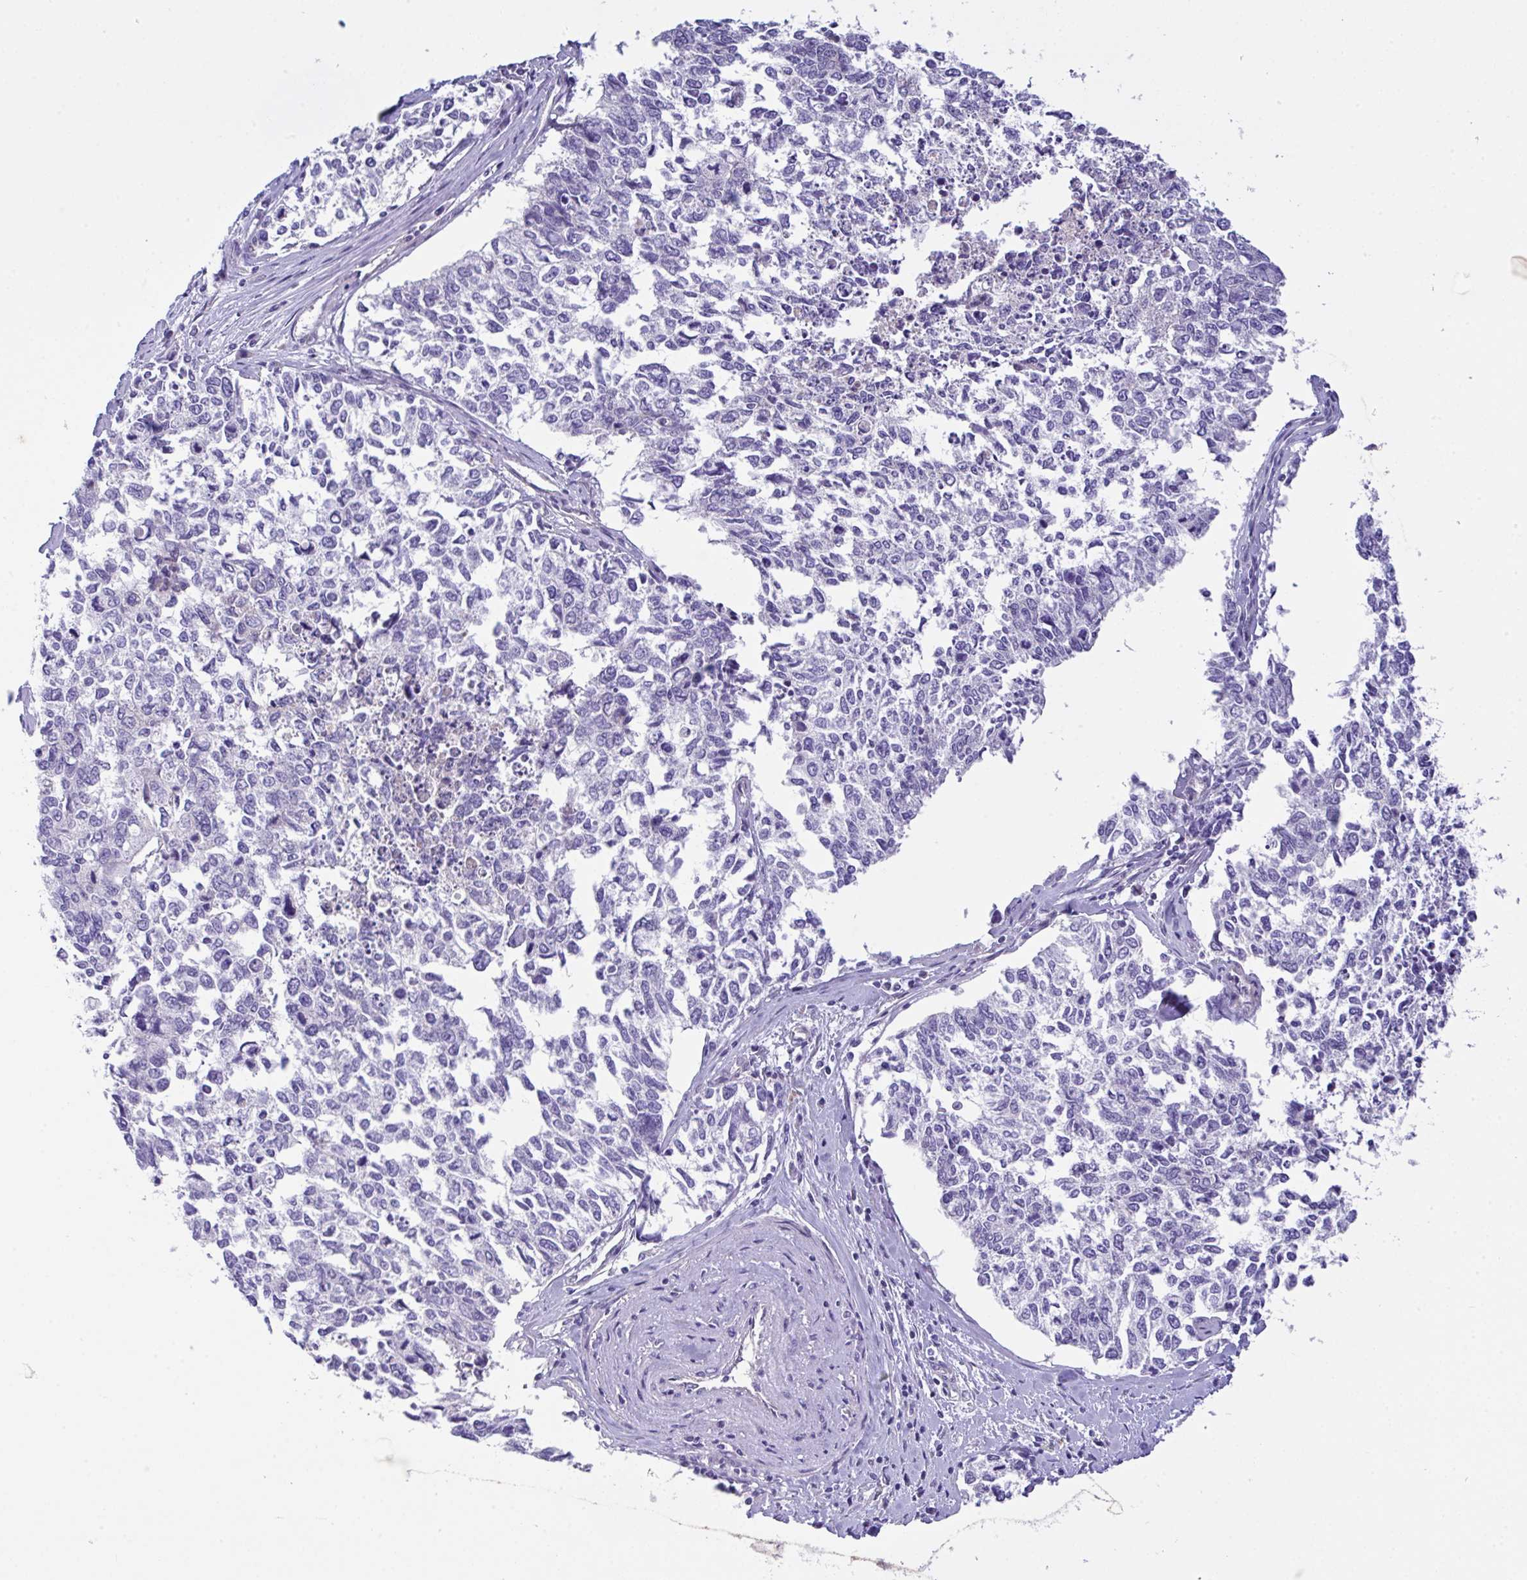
{"staining": {"intensity": "negative", "quantity": "none", "location": "none"}, "tissue": "cervical cancer", "cell_type": "Tumor cells", "image_type": "cancer", "snomed": [{"axis": "morphology", "description": "Adenocarcinoma, NOS"}, {"axis": "topography", "description": "Cervix"}], "caption": "An IHC image of cervical adenocarcinoma is shown. There is no staining in tumor cells of cervical adenocarcinoma.", "gene": "EPN3", "patient": {"sex": "female", "age": 63}}